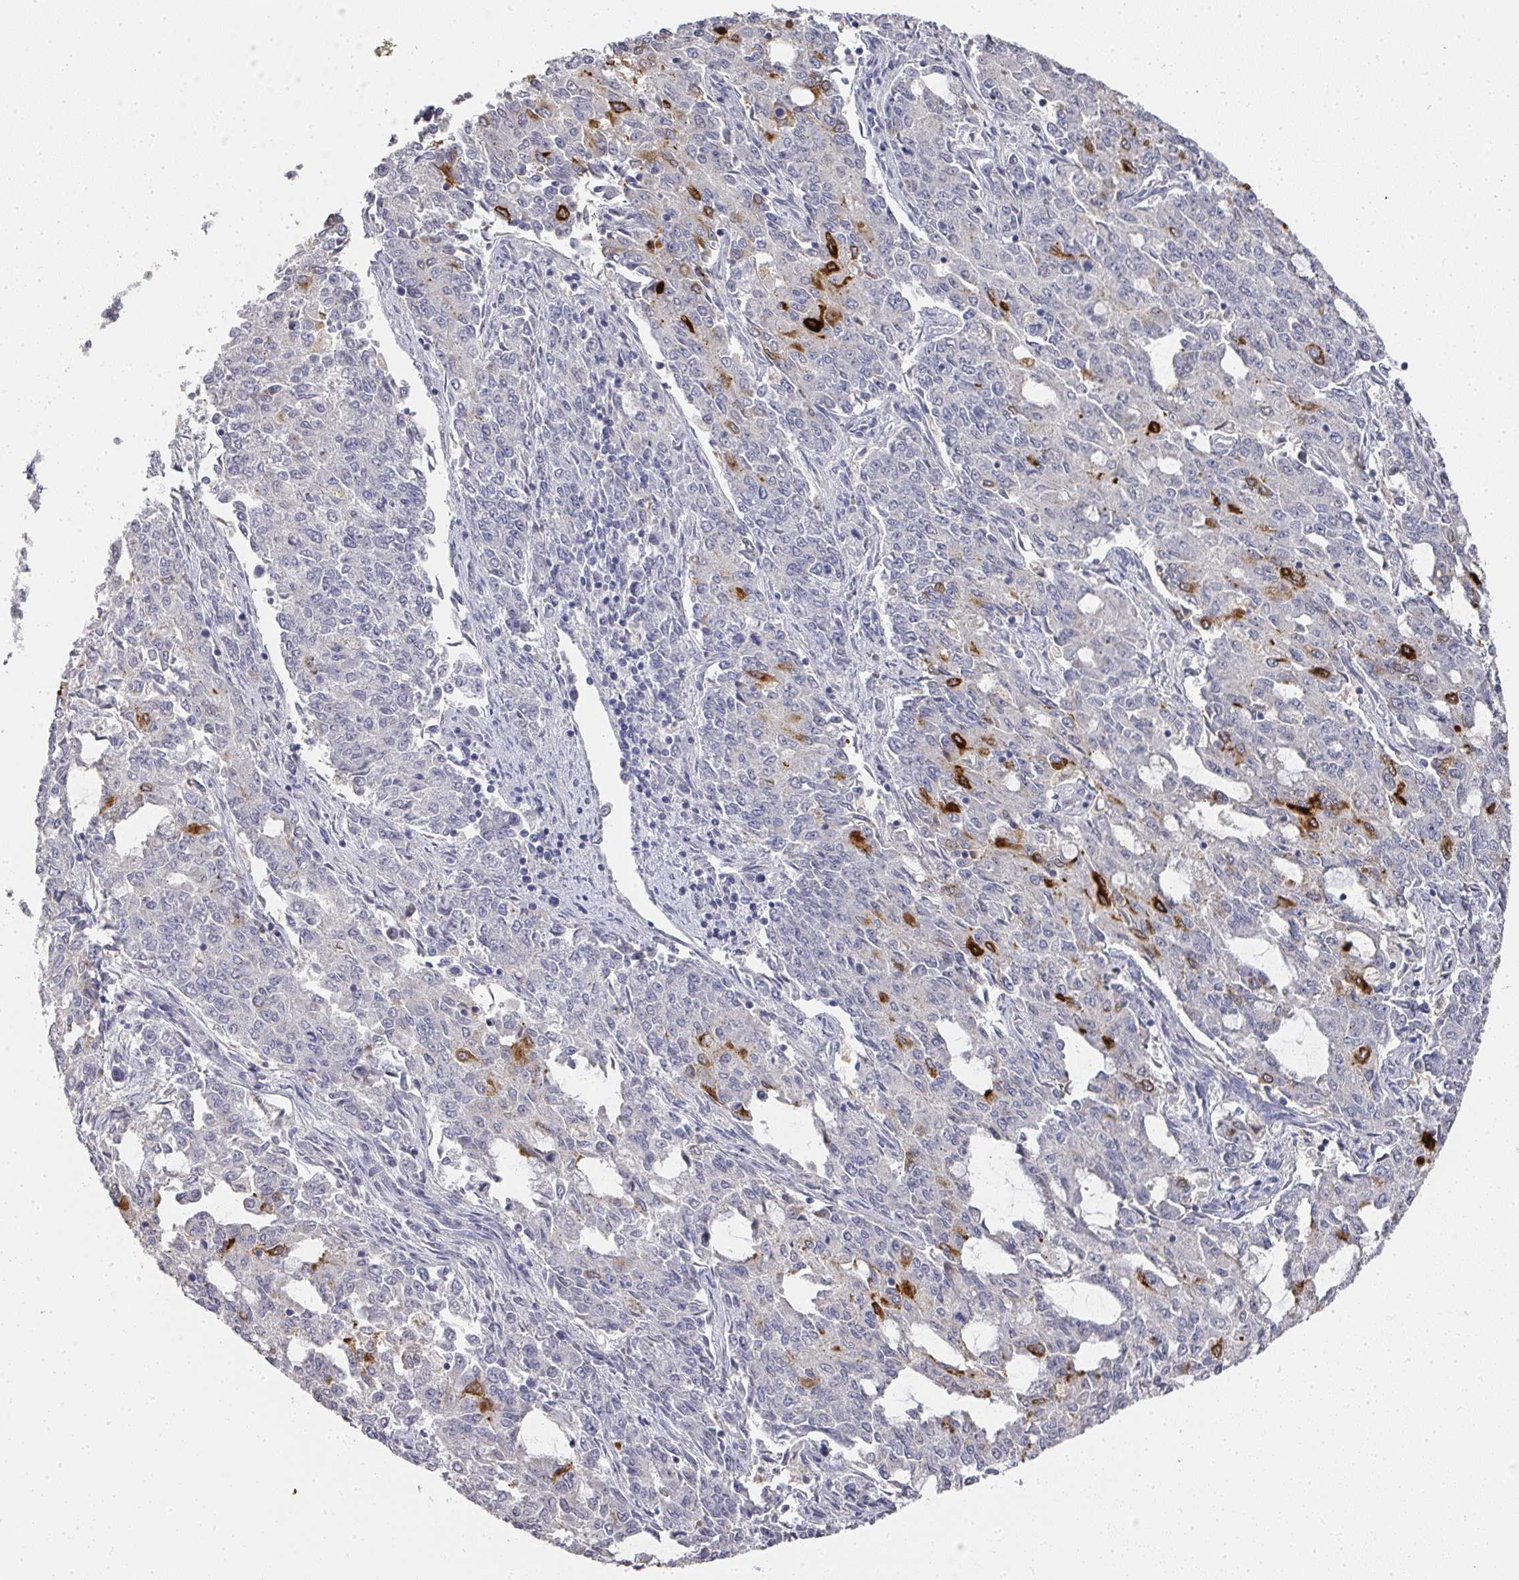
{"staining": {"intensity": "strong", "quantity": "<25%", "location": "cytoplasmic/membranous"}, "tissue": "endometrial cancer", "cell_type": "Tumor cells", "image_type": "cancer", "snomed": [{"axis": "morphology", "description": "Adenocarcinoma, NOS"}, {"axis": "topography", "description": "Endometrium"}], "caption": "The photomicrograph demonstrates staining of endometrial cancer (adenocarcinoma), revealing strong cytoplasmic/membranous protein positivity (brown color) within tumor cells.", "gene": "CAMP", "patient": {"sex": "female", "age": 50}}